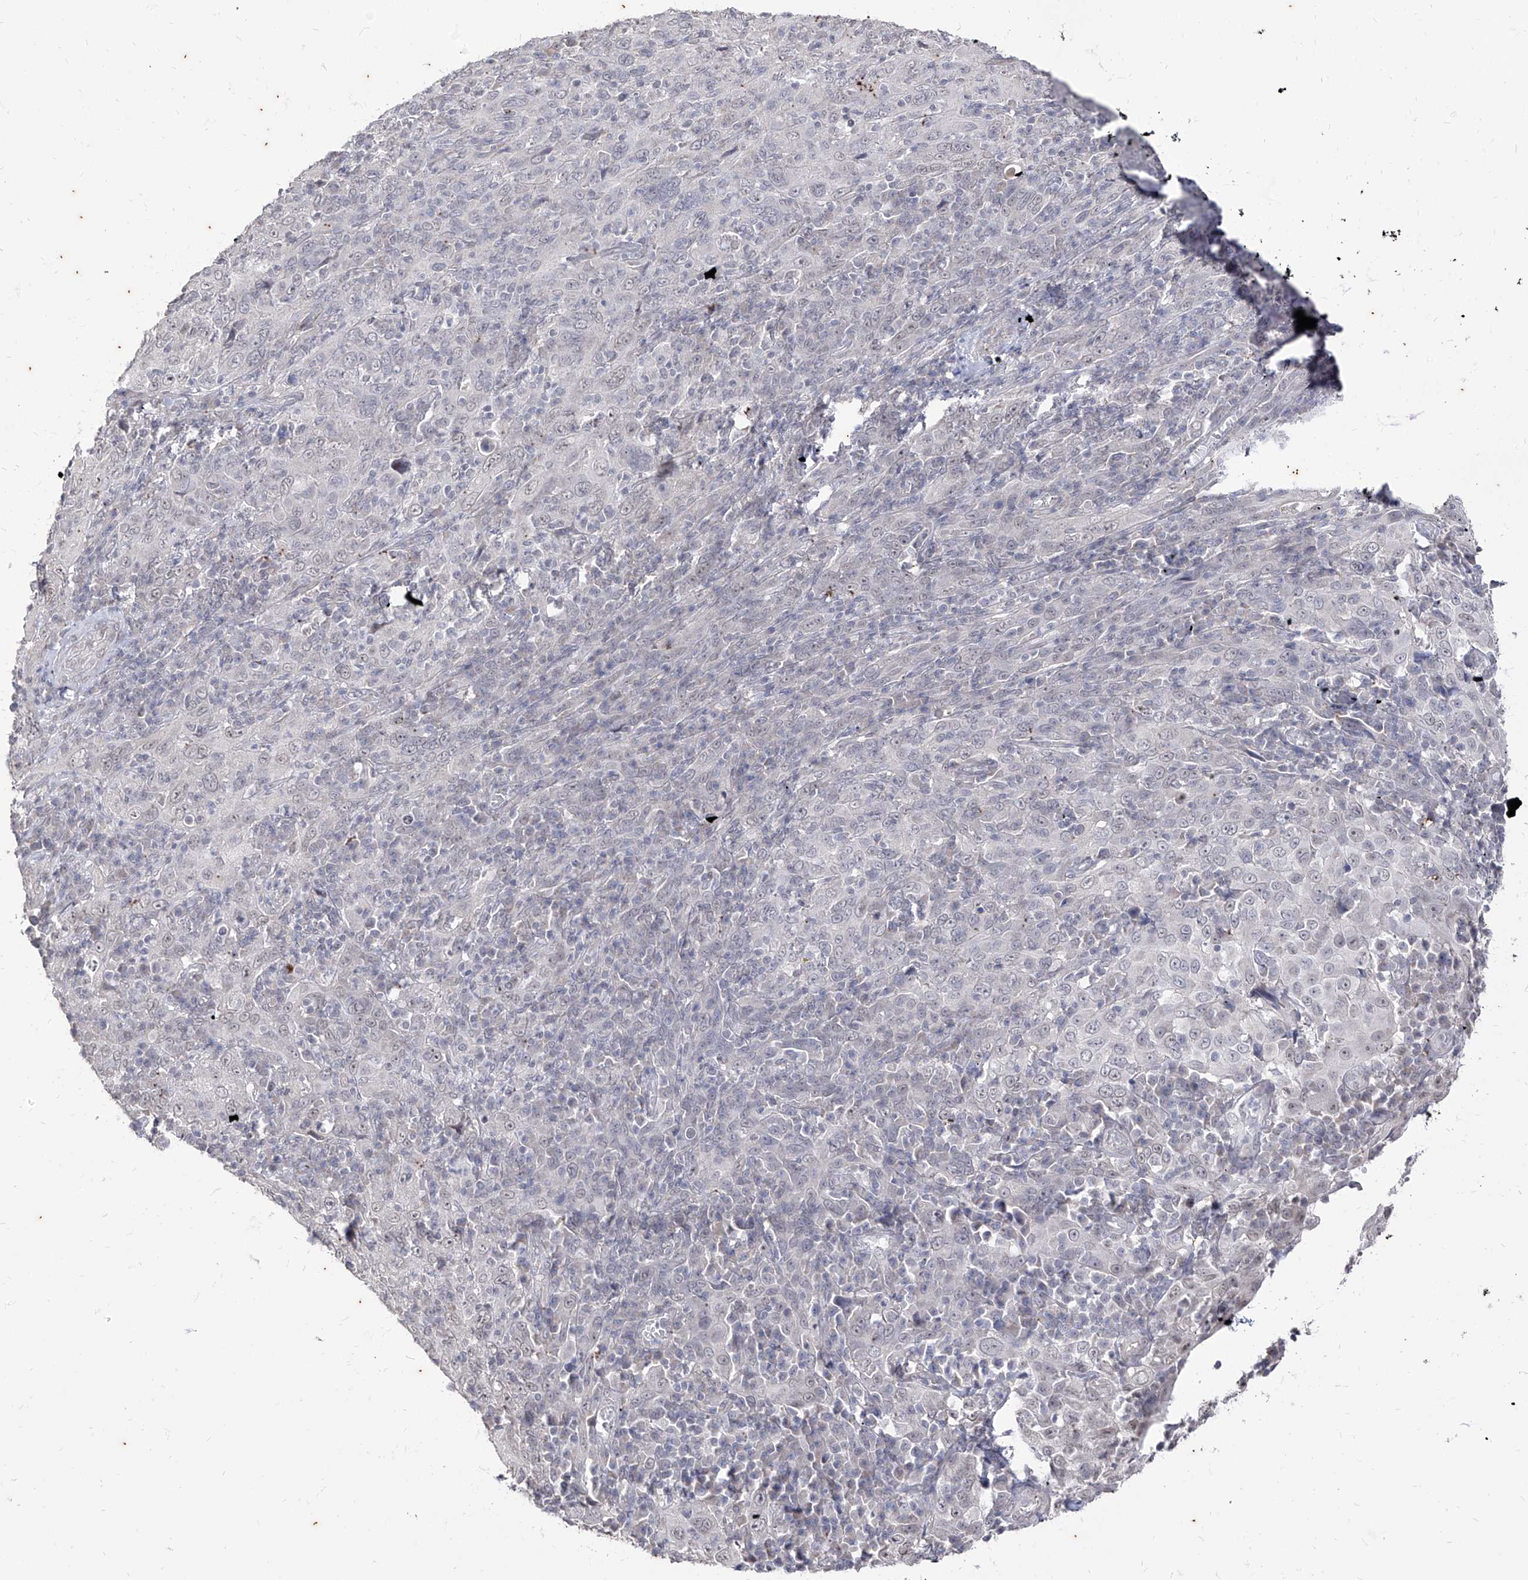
{"staining": {"intensity": "negative", "quantity": "none", "location": "none"}, "tissue": "cervical cancer", "cell_type": "Tumor cells", "image_type": "cancer", "snomed": [{"axis": "morphology", "description": "Squamous cell carcinoma, NOS"}, {"axis": "topography", "description": "Cervix"}], "caption": "The immunohistochemistry image has no significant staining in tumor cells of squamous cell carcinoma (cervical) tissue.", "gene": "PHF20L1", "patient": {"sex": "female", "age": 46}}